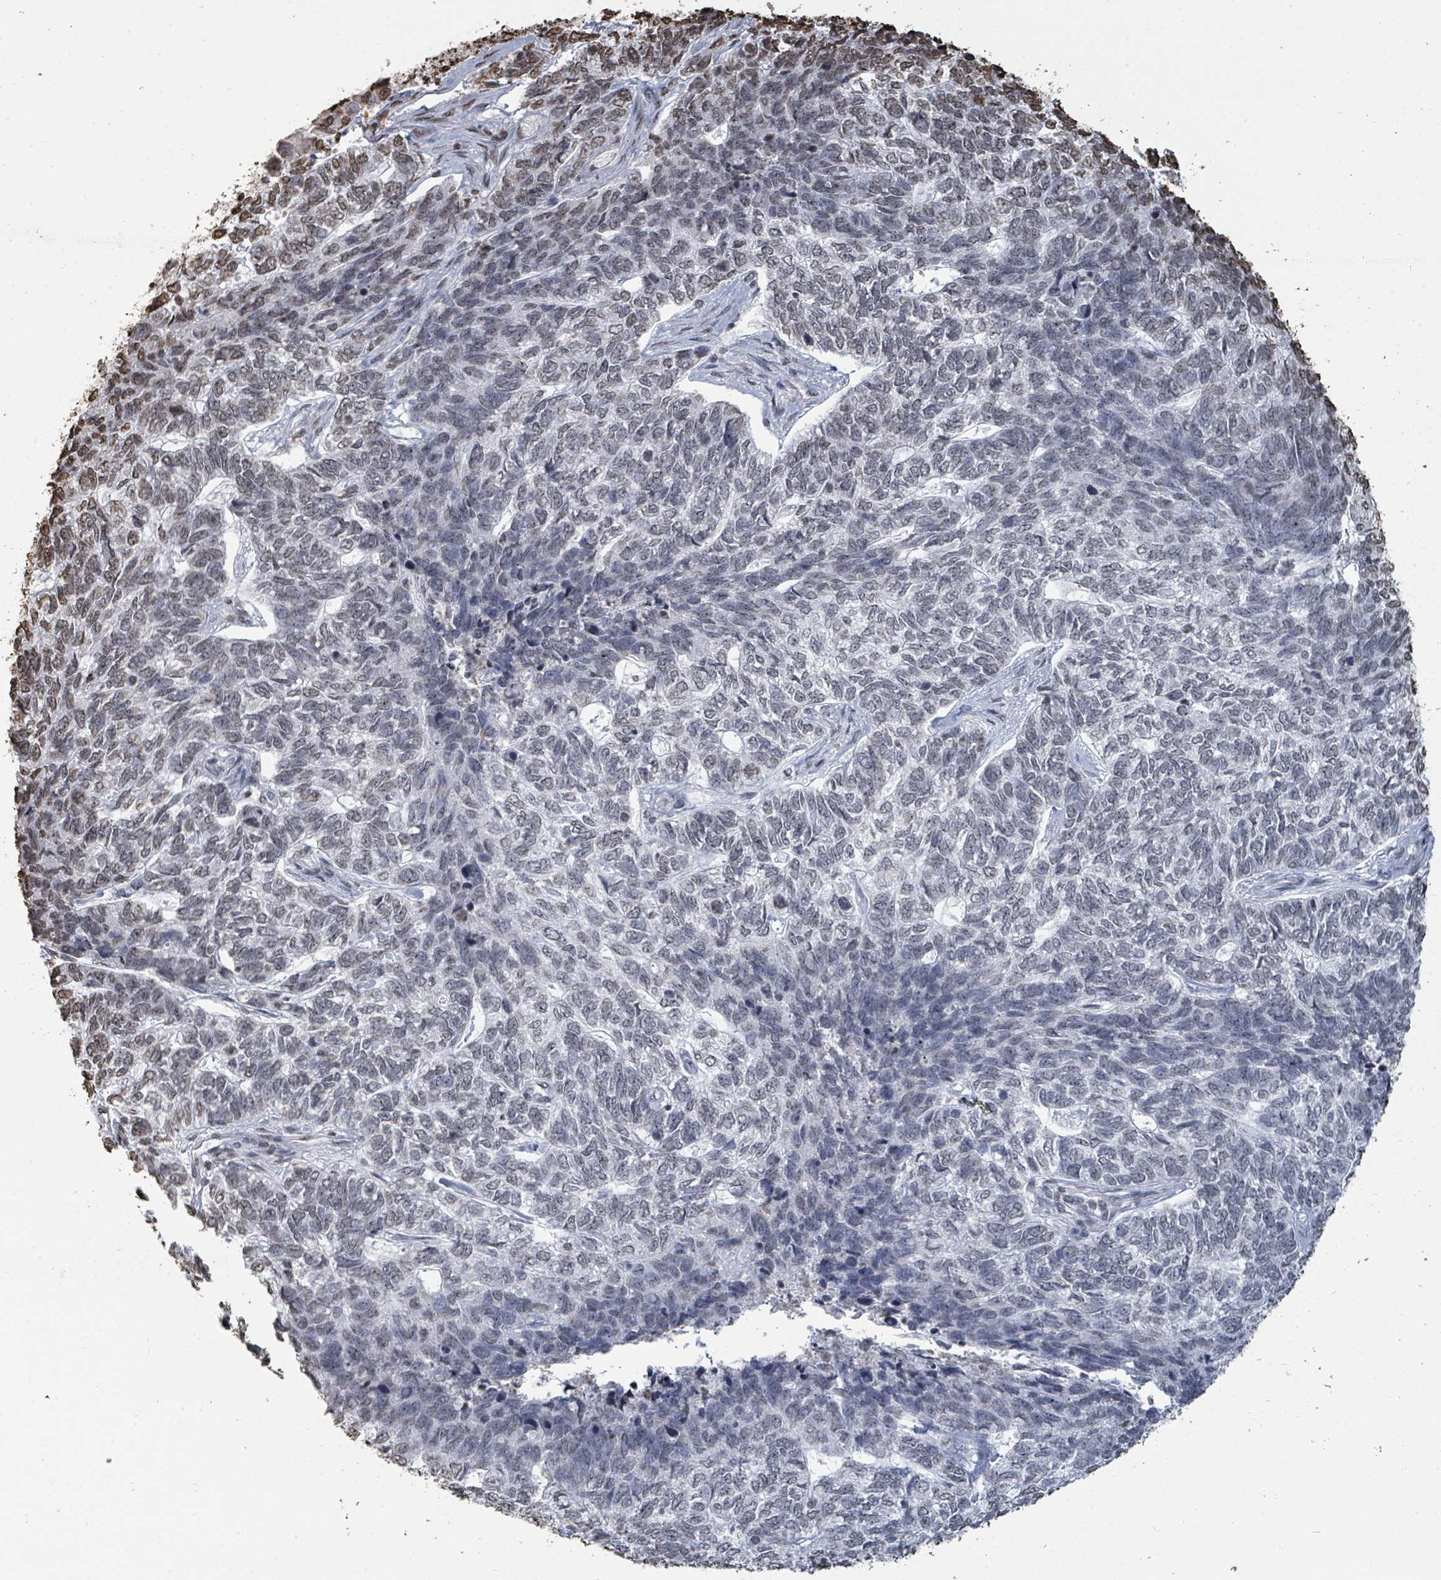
{"staining": {"intensity": "weak", "quantity": "<25%", "location": "nuclear"}, "tissue": "skin cancer", "cell_type": "Tumor cells", "image_type": "cancer", "snomed": [{"axis": "morphology", "description": "Basal cell carcinoma"}, {"axis": "topography", "description": "Skin"}], "caption": "This is an immunohistochemistry (IHC) micrograph of skin basal cell carcinoma. There is no expression in tumor cells.", "gene": "MRPS12", "patient": {"sex": "female", "age": 65}}